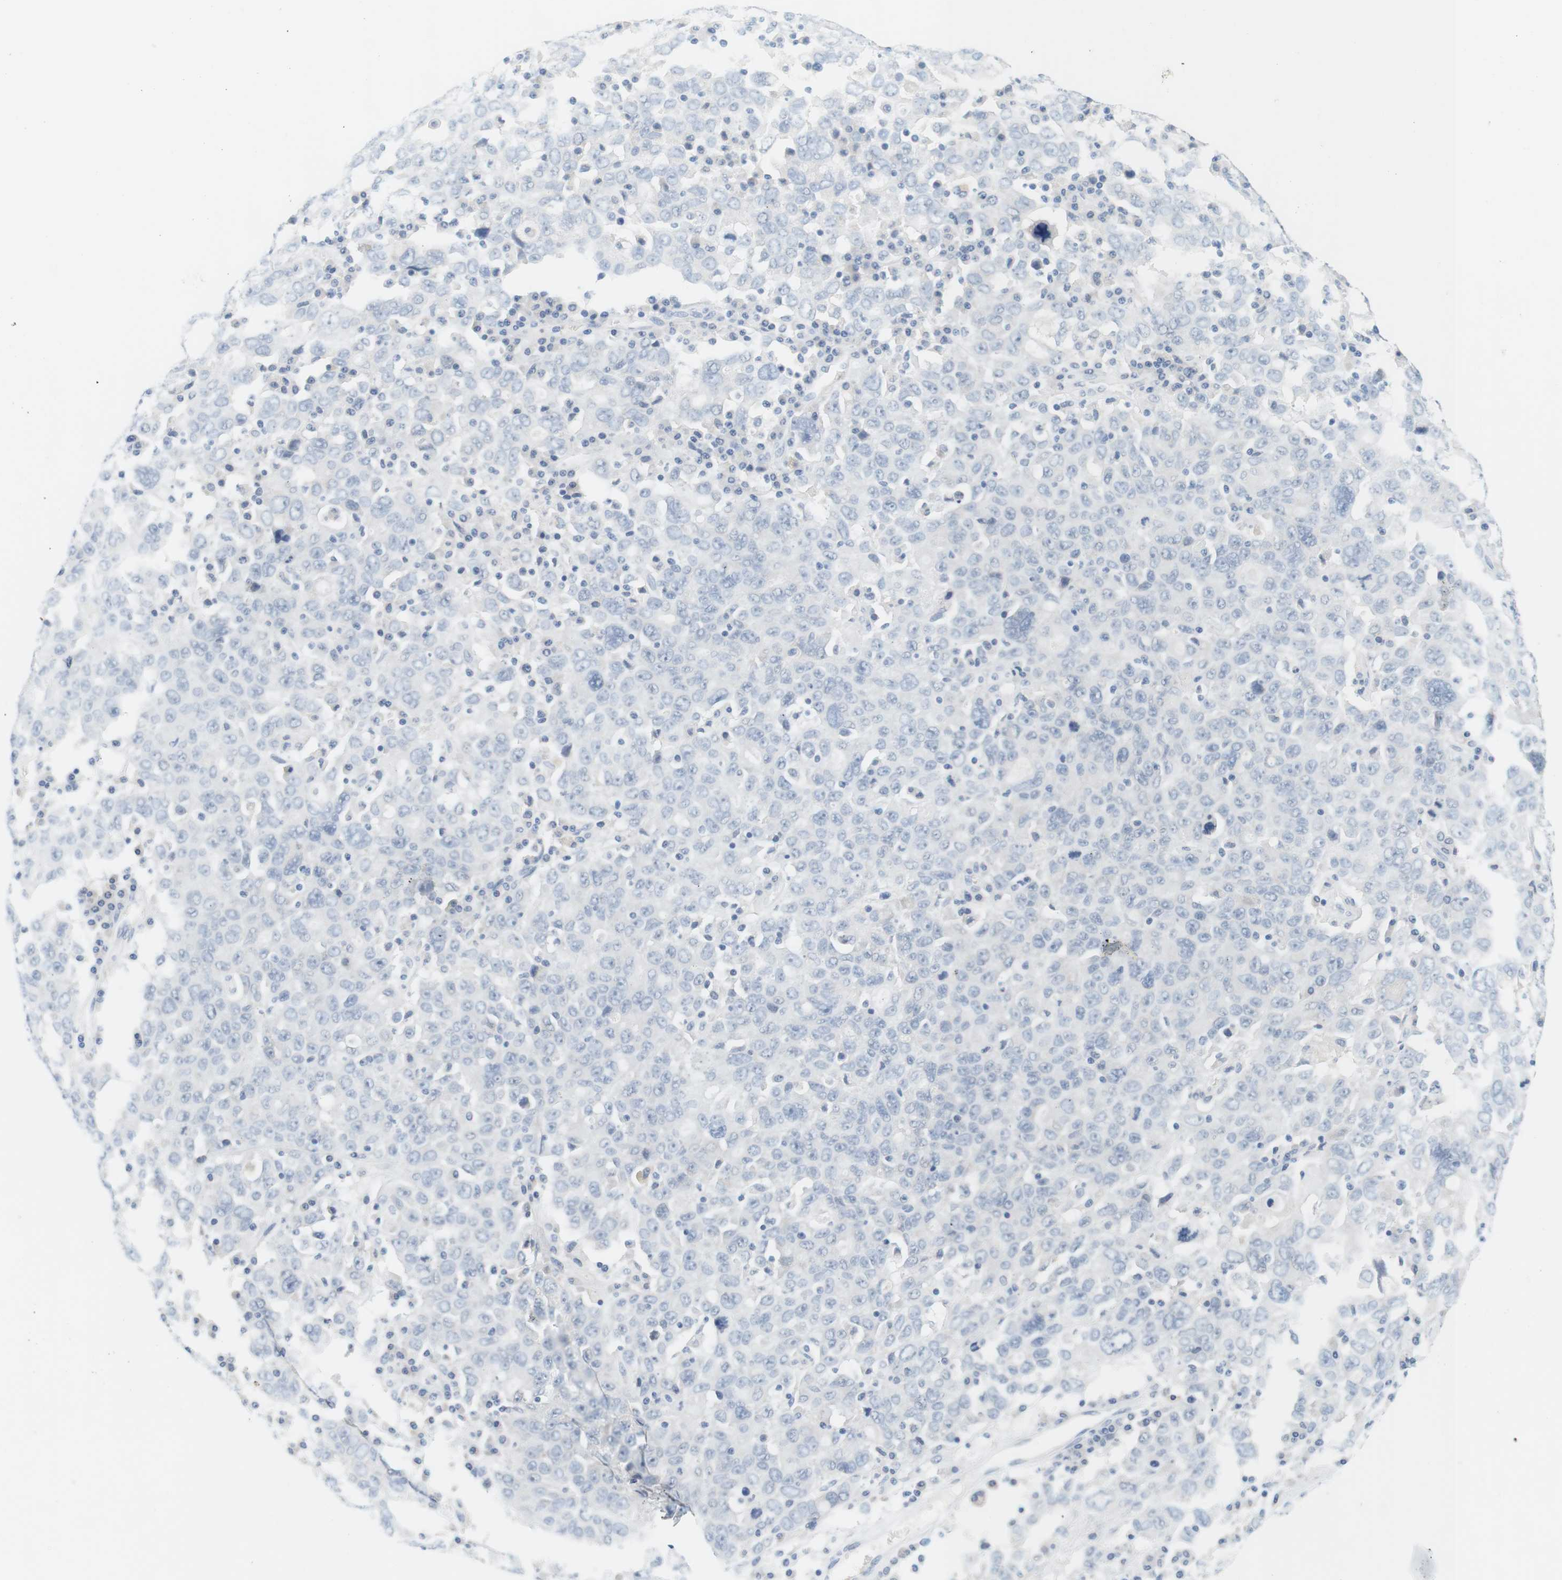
{"staining": {"intensity": "negative", "quantity": "none", "location": "none"}, "tissue": "ovarian cancer", "cell_type": "Tumor cells", "image_type": "cancer", "snomed": [{"axis": "morphology", "description": "Carcinoma, endometroid"}, {"axis": "topography", "description": "Ovary"}], "caption": "High magnification brightfield microscopy of ovarian cancer (endometroid carcinoma) stained with DAB (brown) and counterstained with hematoxylin (blue): tumor cells show no significant expression.", "gene": "OPRM1", "patient": {"sex": "female", "age": 62}}